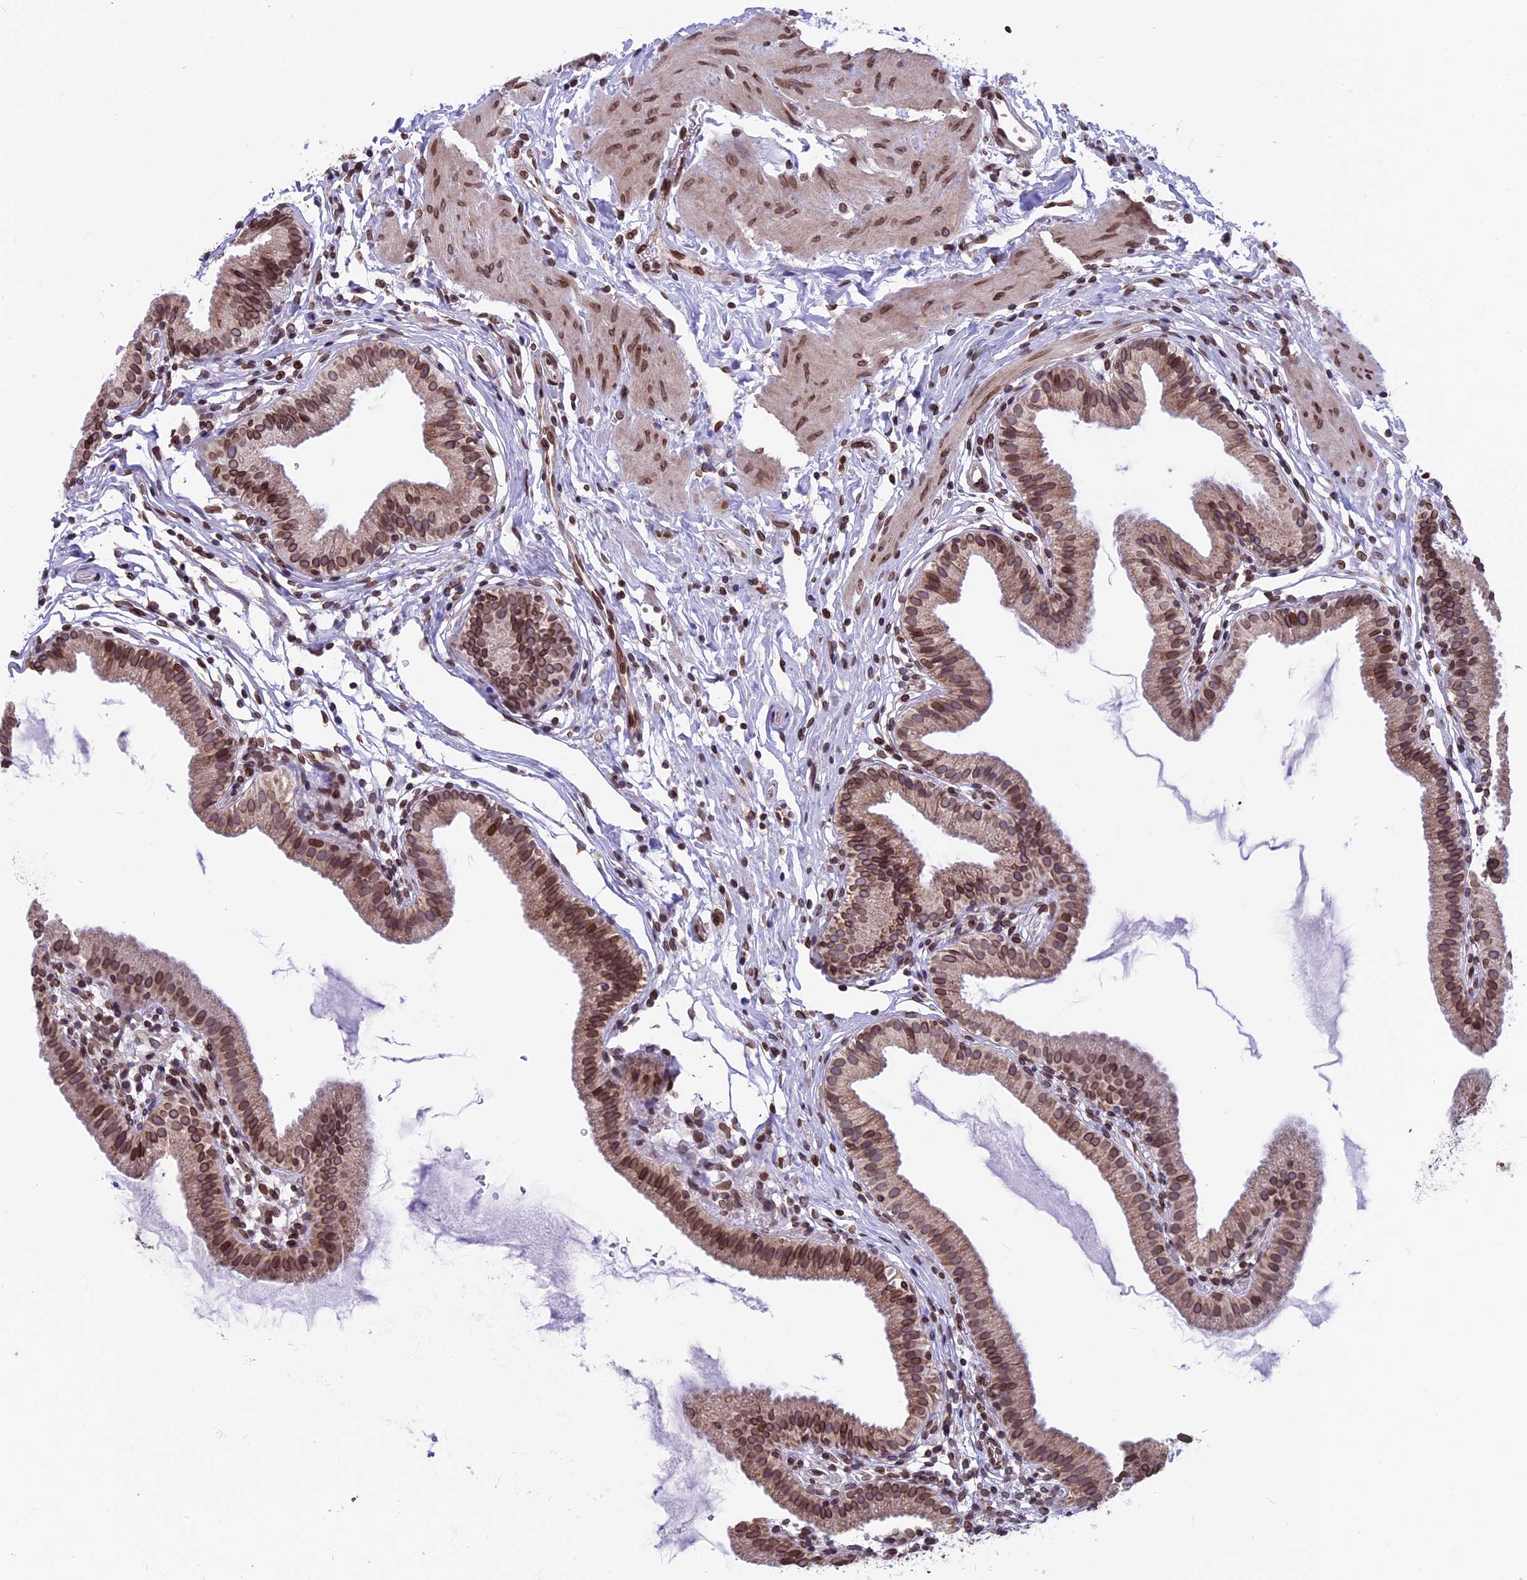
{"staining": {"intensity": "moderate", "quantity": ">75%", "location": "cytoplasmic/membranous,nuclear"}, "tissue": "gallbladder", "cell_type": "Glandular cells", "image_type": "normal", "snomed": [{"axis": "morphology", "description": "Normal tissue, NOS"}, {"axis": "topography", "description": "Gallbladder"}], "caption": "A high-resolution micrograph shows immunohistochemistry (IHC) staining of benign gallbladder, which displays moderate cytoplasmic/membranous,nuclear positivity in about >75% of glandular cells.", "gene": "PTCHD4", "patient": {"sex": "female", "age": 46}}